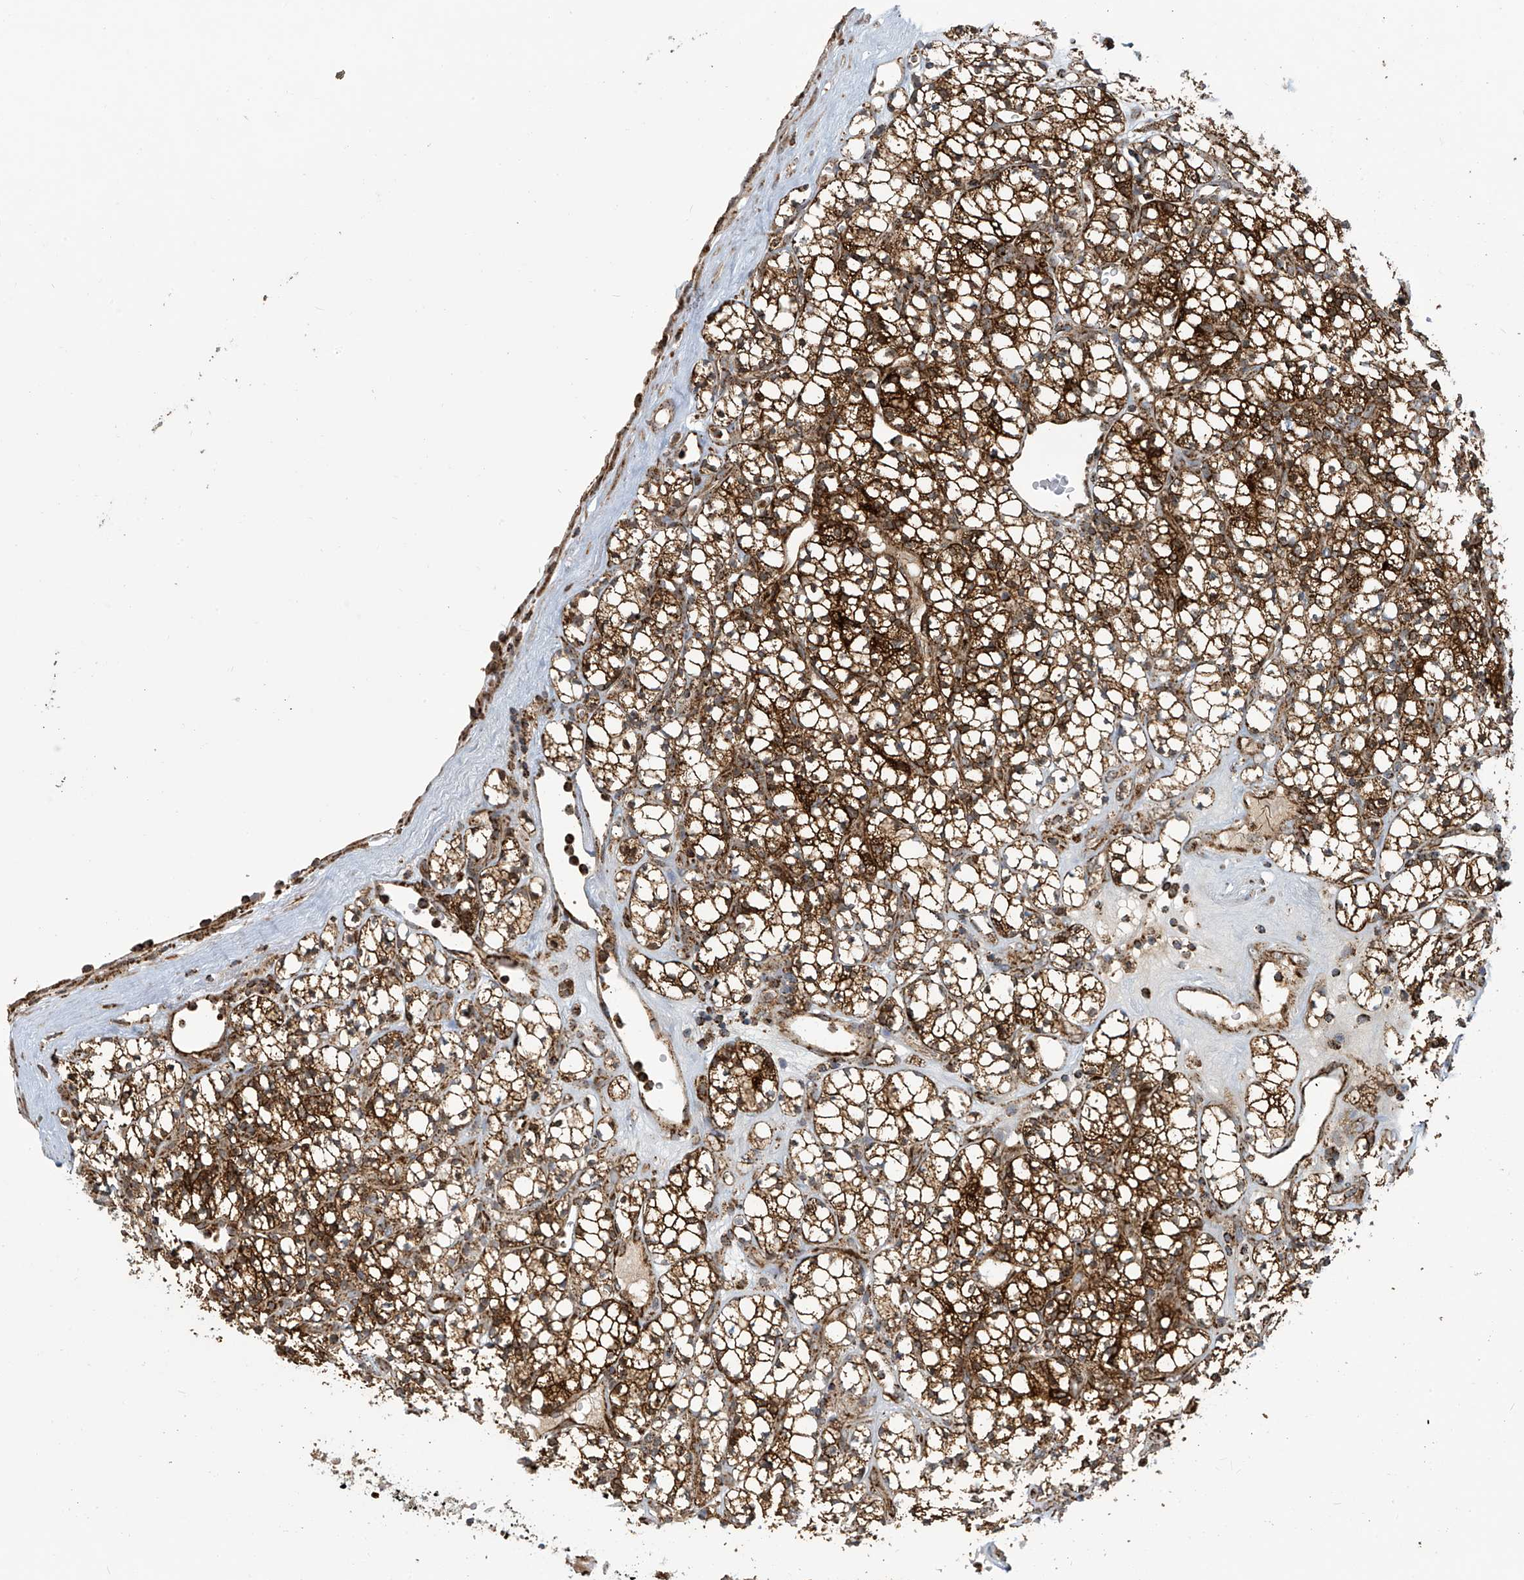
{"staining": {"intensity": "strong", "quantity": ">75%", "location": "cytoplasmic/membranous"}, "tissue": "renal cancer", "cell_type": "Tumor cells", "image_type": "cancer", "snomed": [{"axis": "morphology", "description": "Adenocarcinoma, NOS"}, {"axis": "topography", "description": "Kidney"}], "caption": "A brown stain shows strong cytoplasmic/membranous staining of a protein in renal cancer (adenocarcinoma) tumor cells.", "gene": "COX10", "patient": {"sex": "male", "age": 77}}